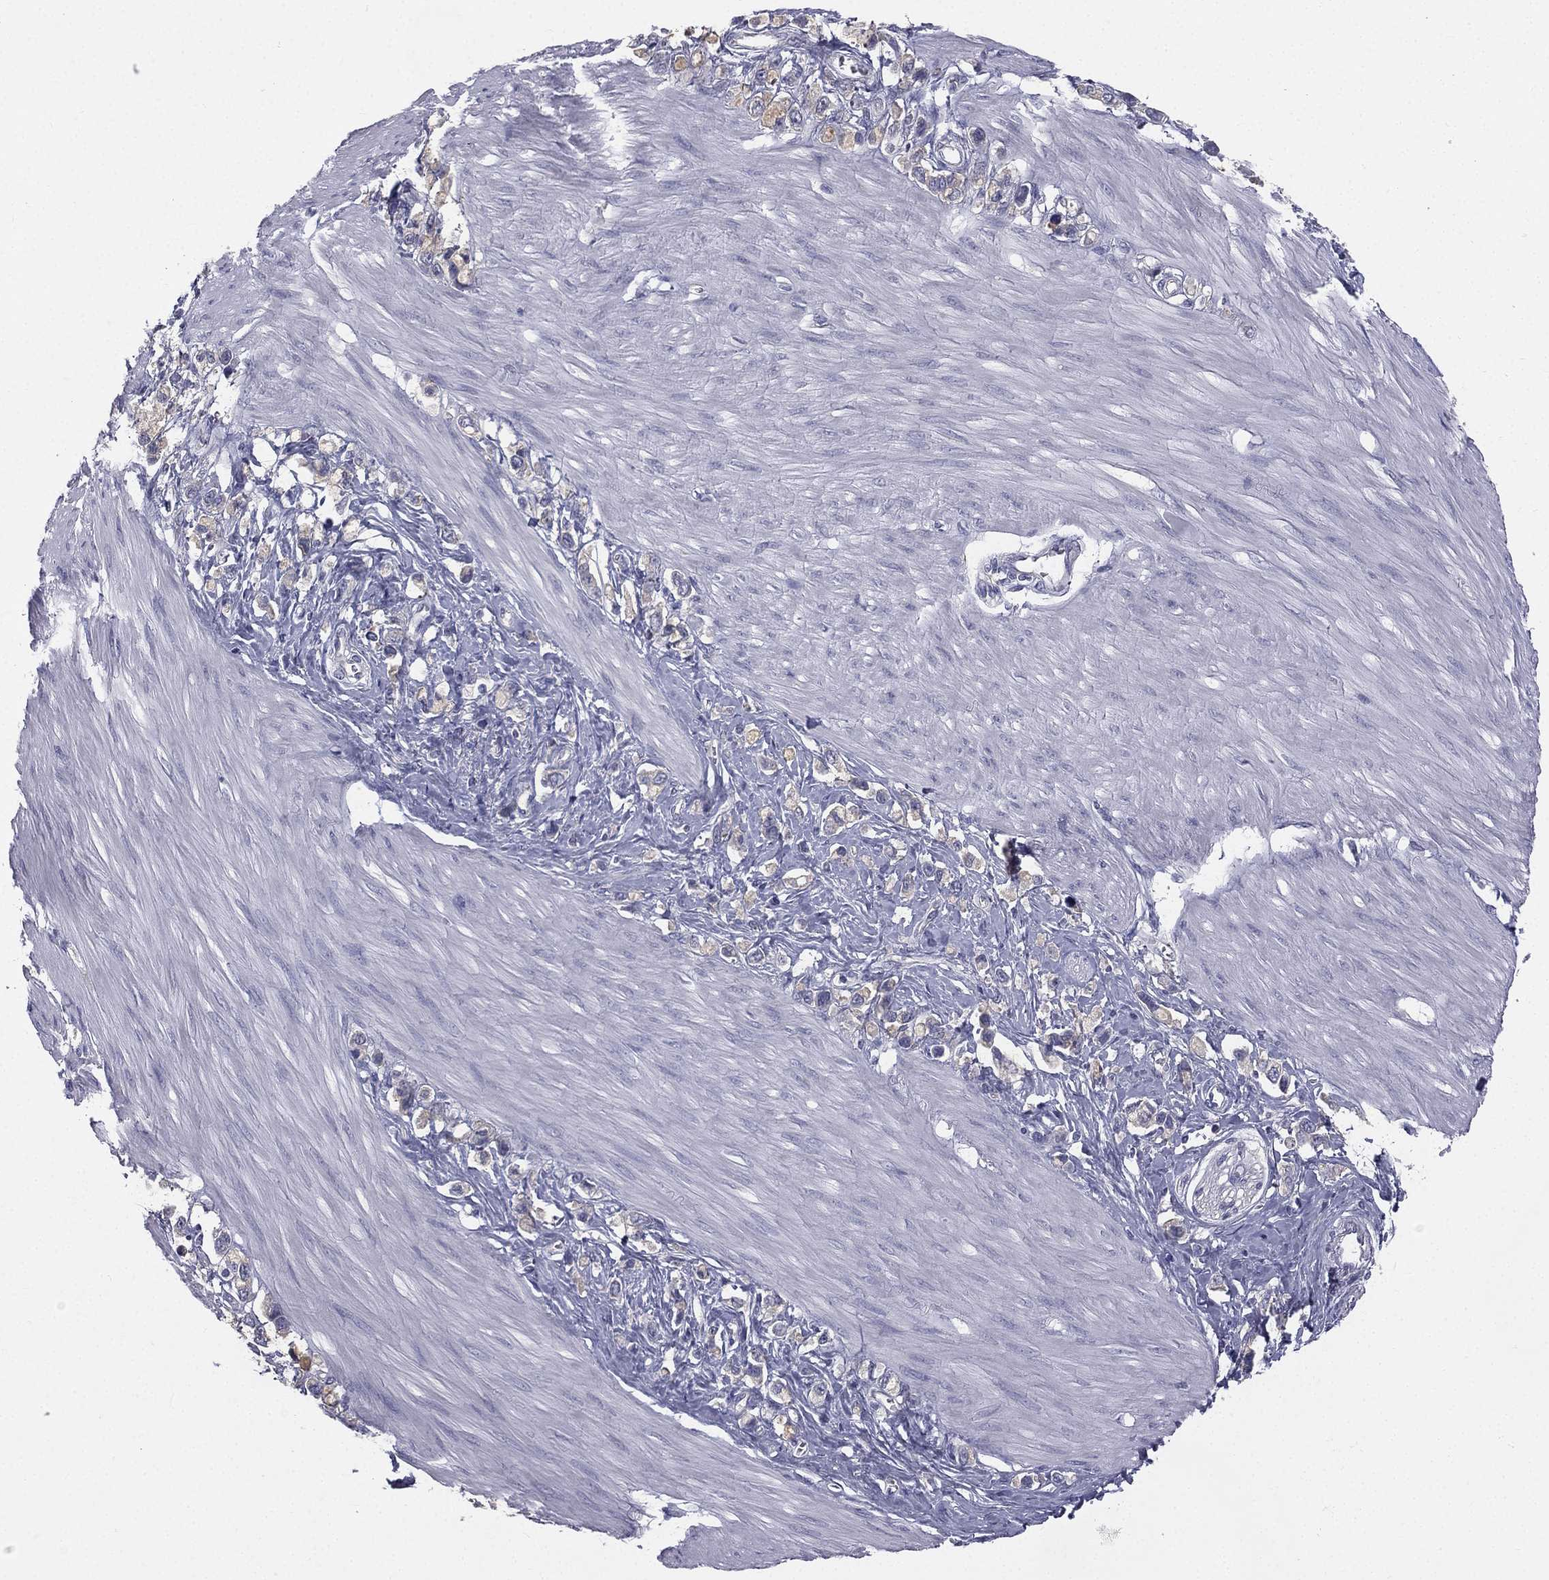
{"staining": {"intensity": "negative", "quantity": "none", "location": "none"}, "tissue": "stomach cancer", "cell_type": "Tumor cells", "image_type": "cancer", "snomed": [{"axis": "morphology", "description": "Normal tissue, NOS"}, {"axis": "morphology", "description": "Adenocarcinoma, NOS"}, {"axis": "morphology", "description": "Adenocarcinoma, High grade"}, {"axis": "topography", "description": "Stomach, upper"}, {"axis": "topography", "description": "Stomach"}], "caption": "The histopathology image demonstrates no significant staining in tumor cells of stomach cancer. (DAB (3,3'-diaminobenzidine) immunohistochemistry (IHC) with hematoxylin counter stain).", "gene": "MUC13", "patient": {"sex": "female", "age": 65}}